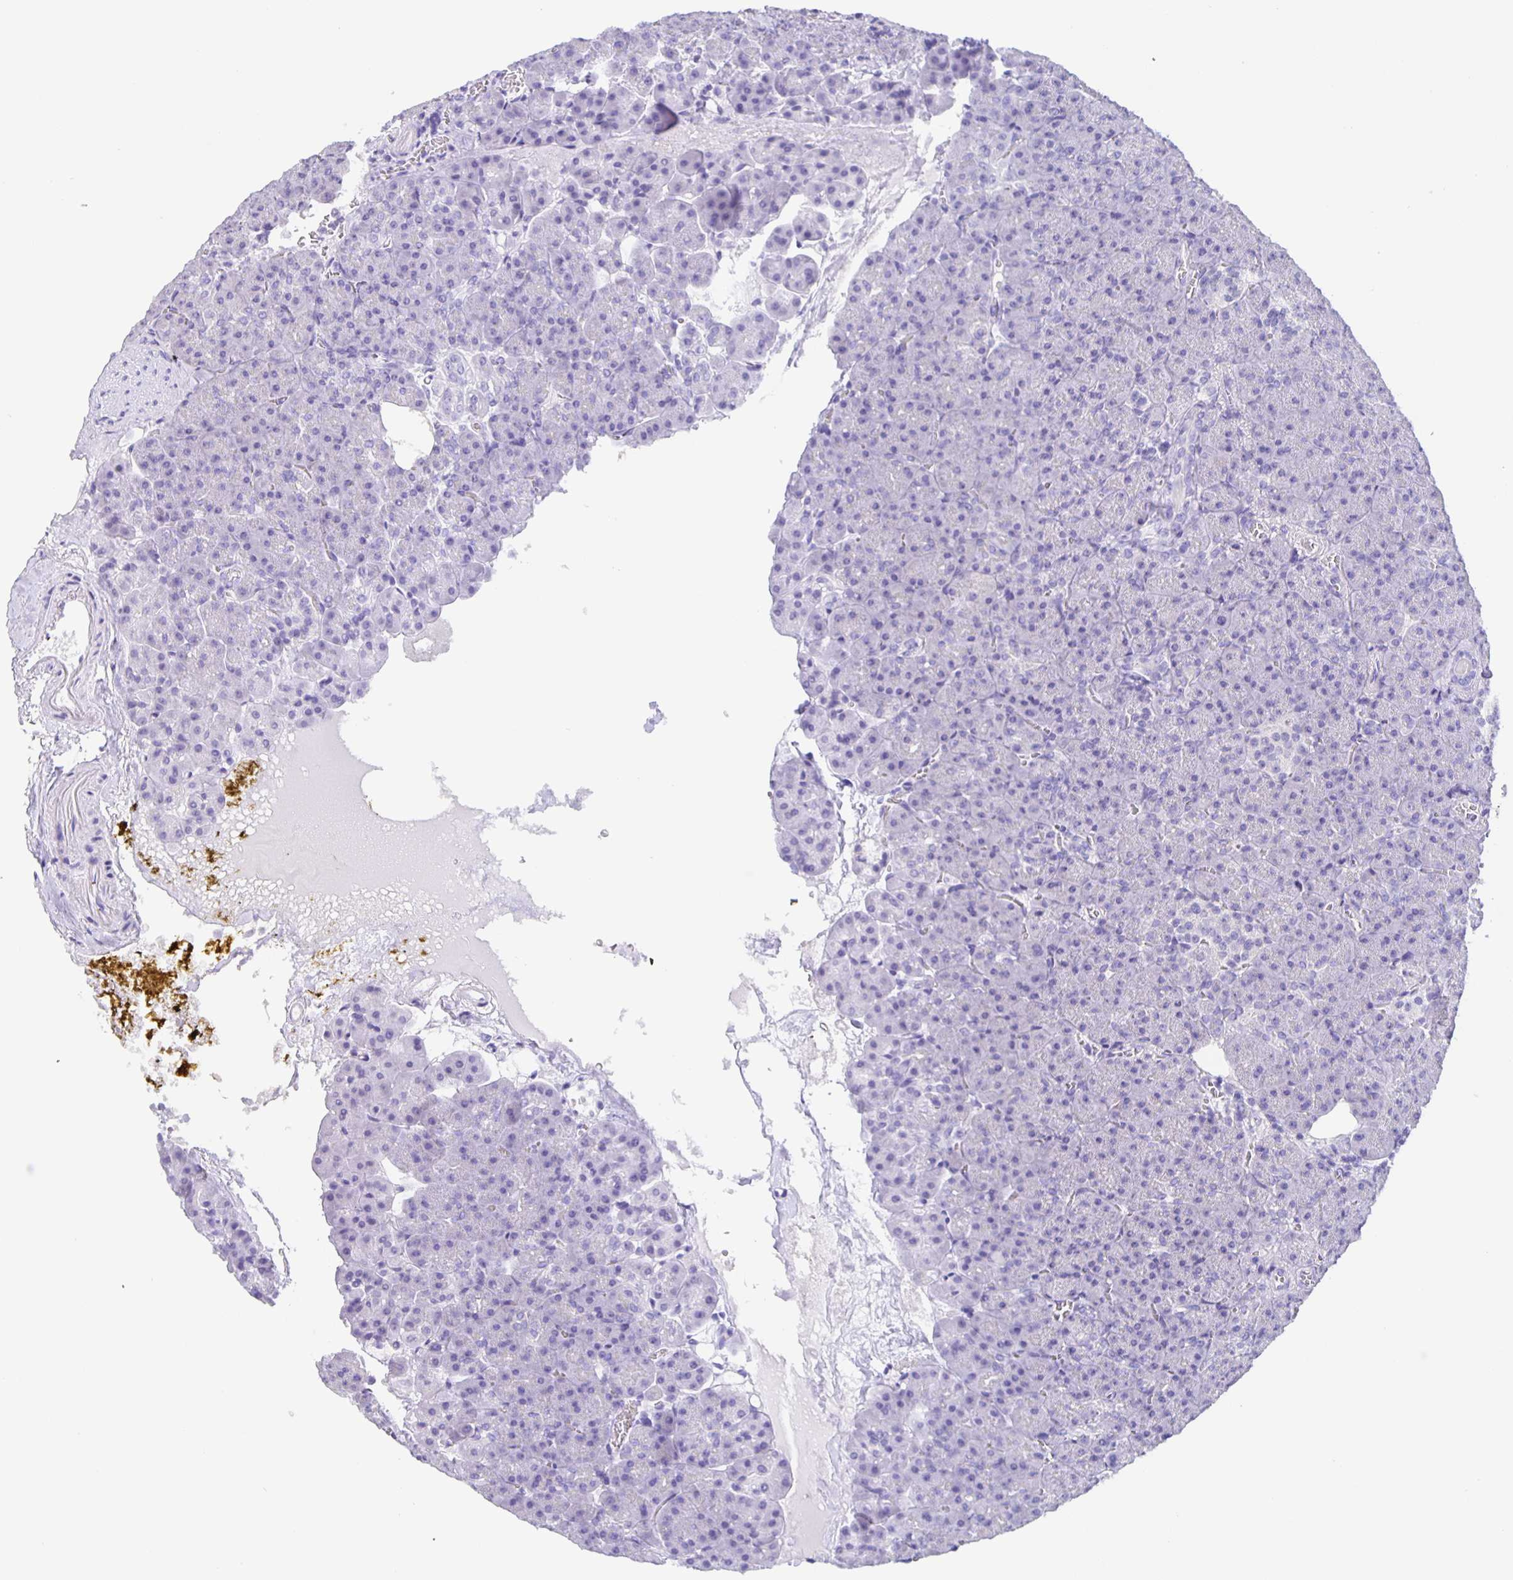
{"staining": {"intensity": "negative", "quantity": "none", "location": "none"}, "tissue": "pancreas", "cell_type": "Exocrine glandular cells", "image_type": "normal", "snomed": [{"axis": "morphology", "description": "Normal tissue, NOS"}, {"axis": "topography", "description": "Pancreas"}], "caption": "DAB immunohistochemical staining of benign human pancreas exhibits no significant staining in exocrine glandular cells. The staining was performed using DAB (3,3'-diaminobenzidine) to visualize the protein expression in brown, while the nuclei were stained in blue with hematoxylin (Magnification: 20x).", "gene": "GUCA2A", "patient": {"sex": "female", "age": 74}}